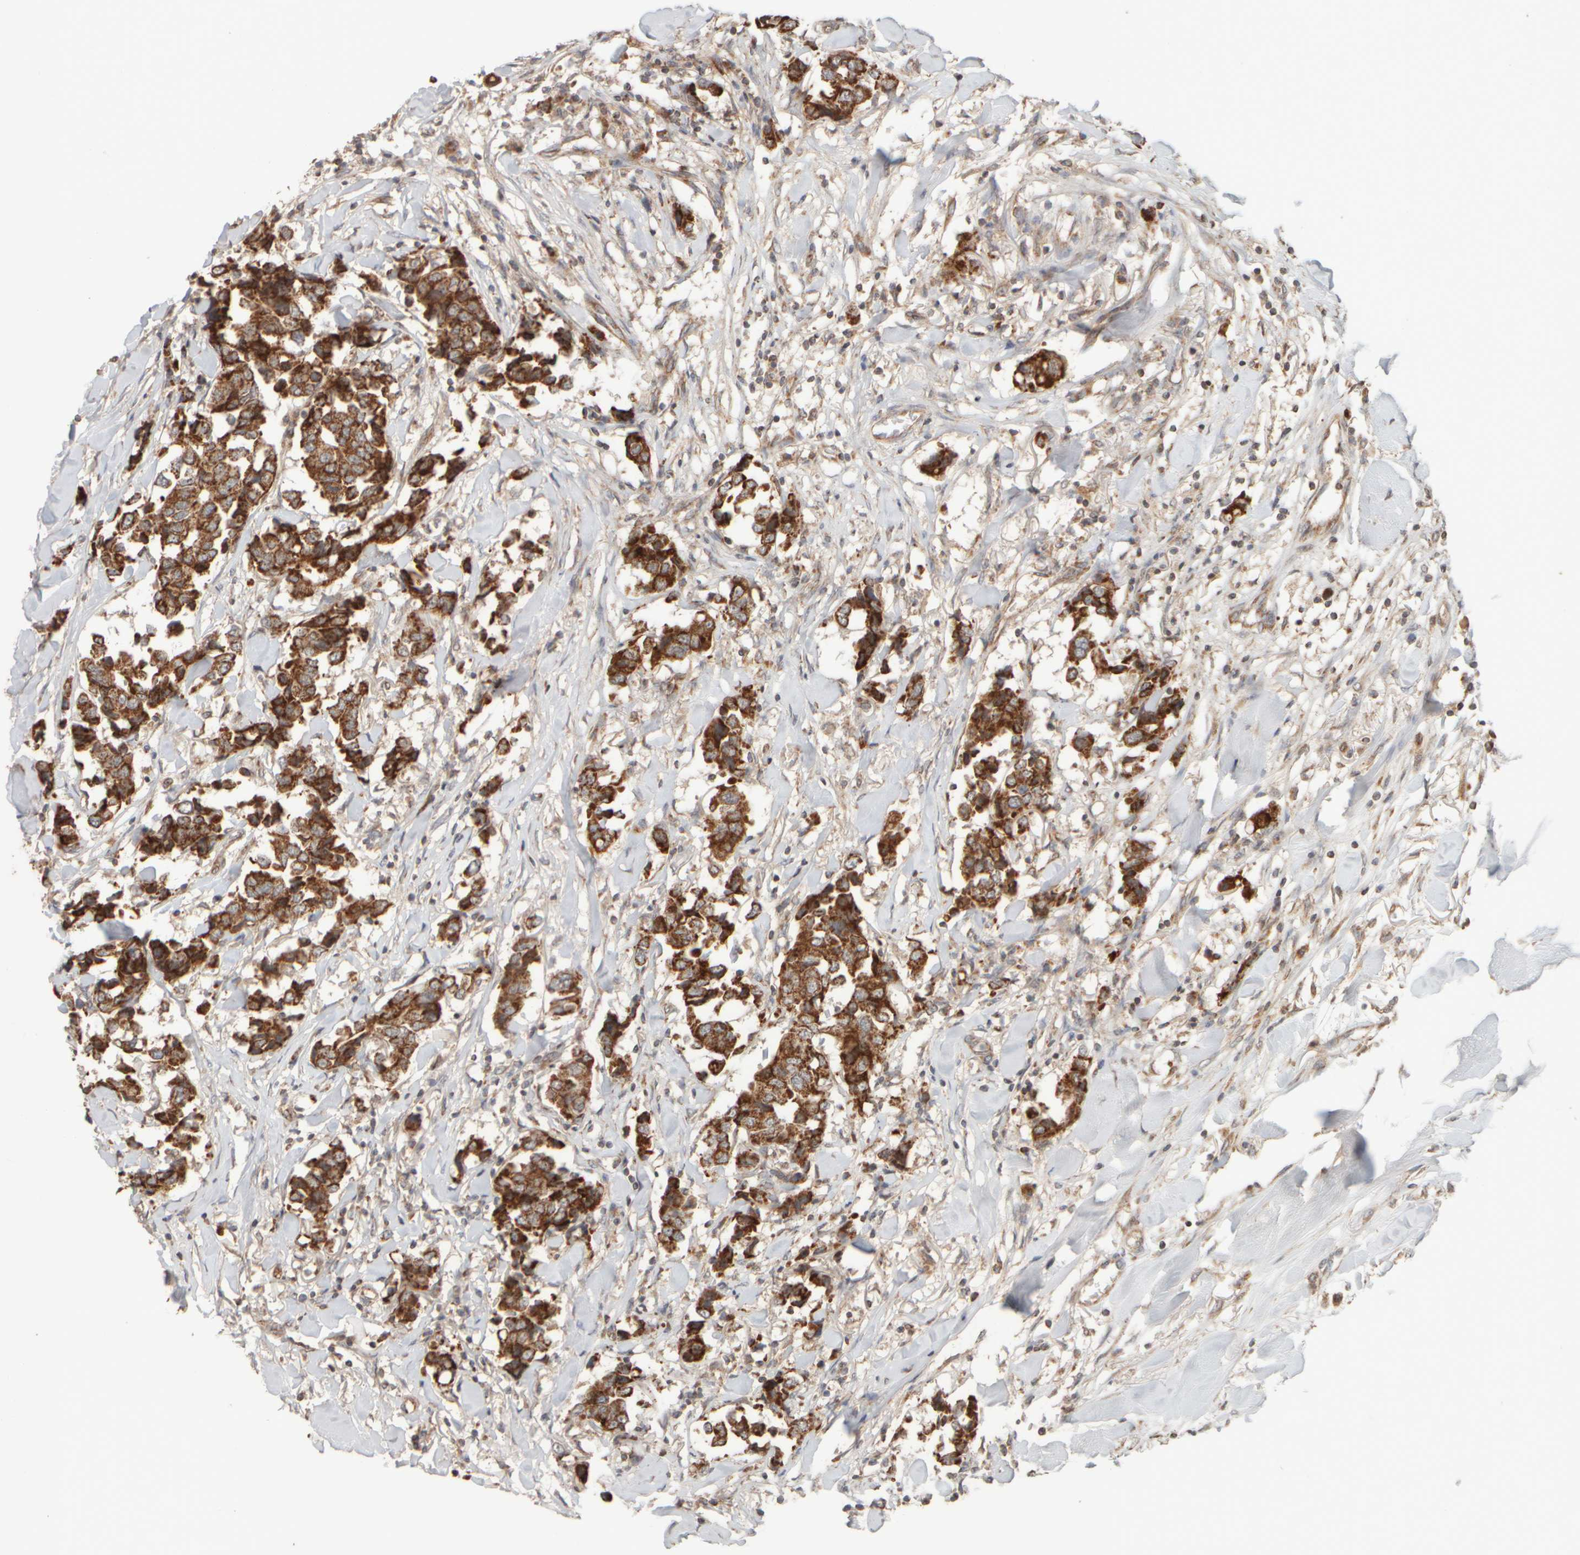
{"staining": {"intensity": "strong", "quantity": ">75%", "location": "cytoplasmic/membranous"}, "tissue": "breast cancer", "cell_type": "Tumor cells", "image_type": "cancer", "snomed": [{"axis": "morphology", "description": "Duct carcinoma"}, {"axis": "topography", "description": "Breast"}], "caption": "Tumor cells display high levels of strong cytoplasmic/membranous expression in approximately >75% of cells in human intraductal carcinoma (breast).", "gene": "EIF2B3", "patient": {"sex": "female", "age": 80}}